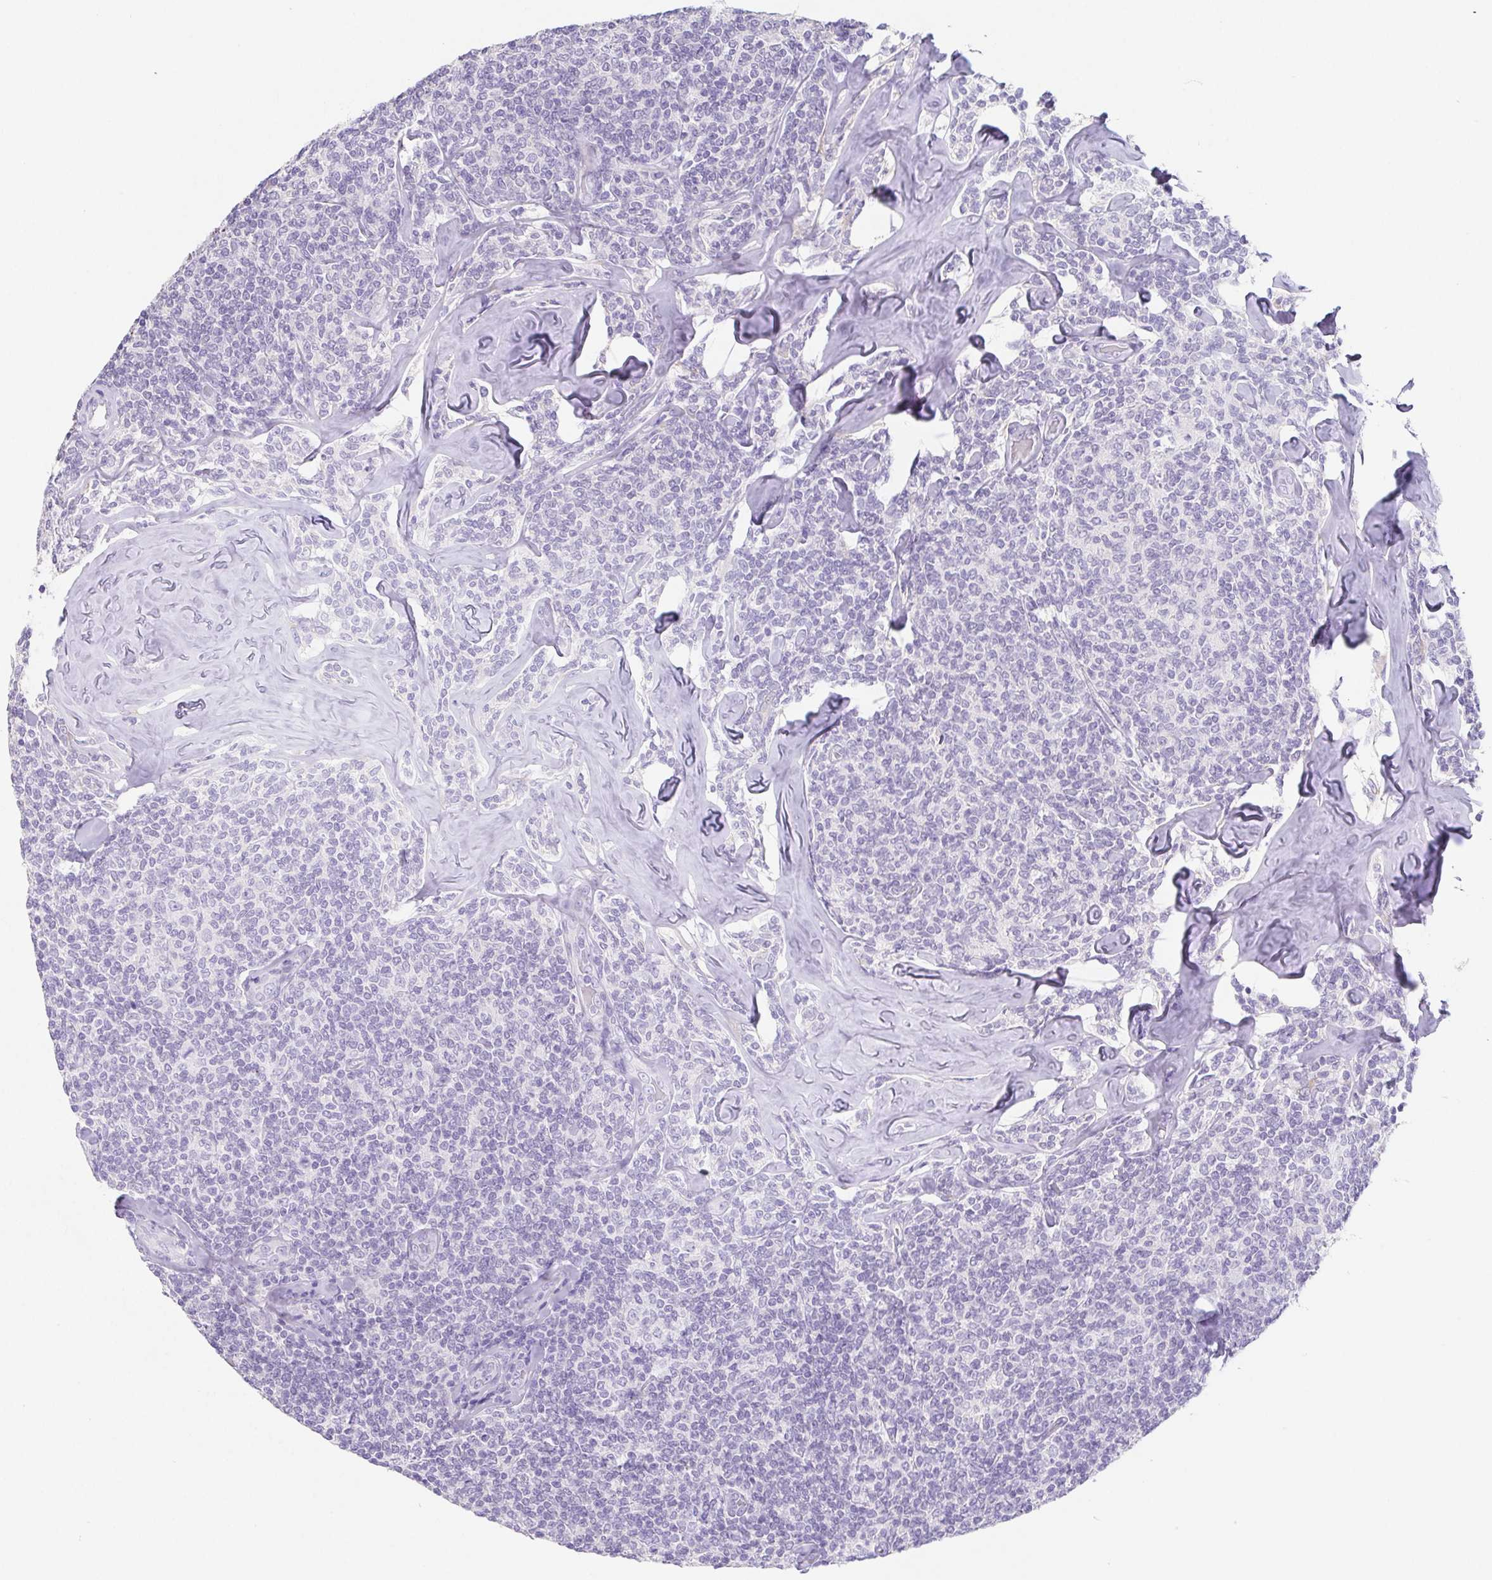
{"staining": {"intensity": "negative", "quantity": "none", "location": "none"}, "tissue": "lymphoma", "cell_type": "Tumor cells", "image_type": "cancer", "snomed": [{"axis": "morphology", "description": "Malignant lymphoma, non-Hodgkin's type, Low grade"}, {"axis": "topography", "description": "Lymph node"}], "caption": "A high-resolution histopathology image shows IHC staining of malignant lymphoma, non-Hodgkin's type (low-grade), which exhibits no significant expression in tumor cells. (Stains: DAB (3,3'-diaminobenzidine) immunohistochemistry (IHC) with hematoxylin counter stain, Microscopy: brightfield microscopy at high magnification).", "gene": "HDGFL1", "patient": {"sex": "female", "age": 56}}